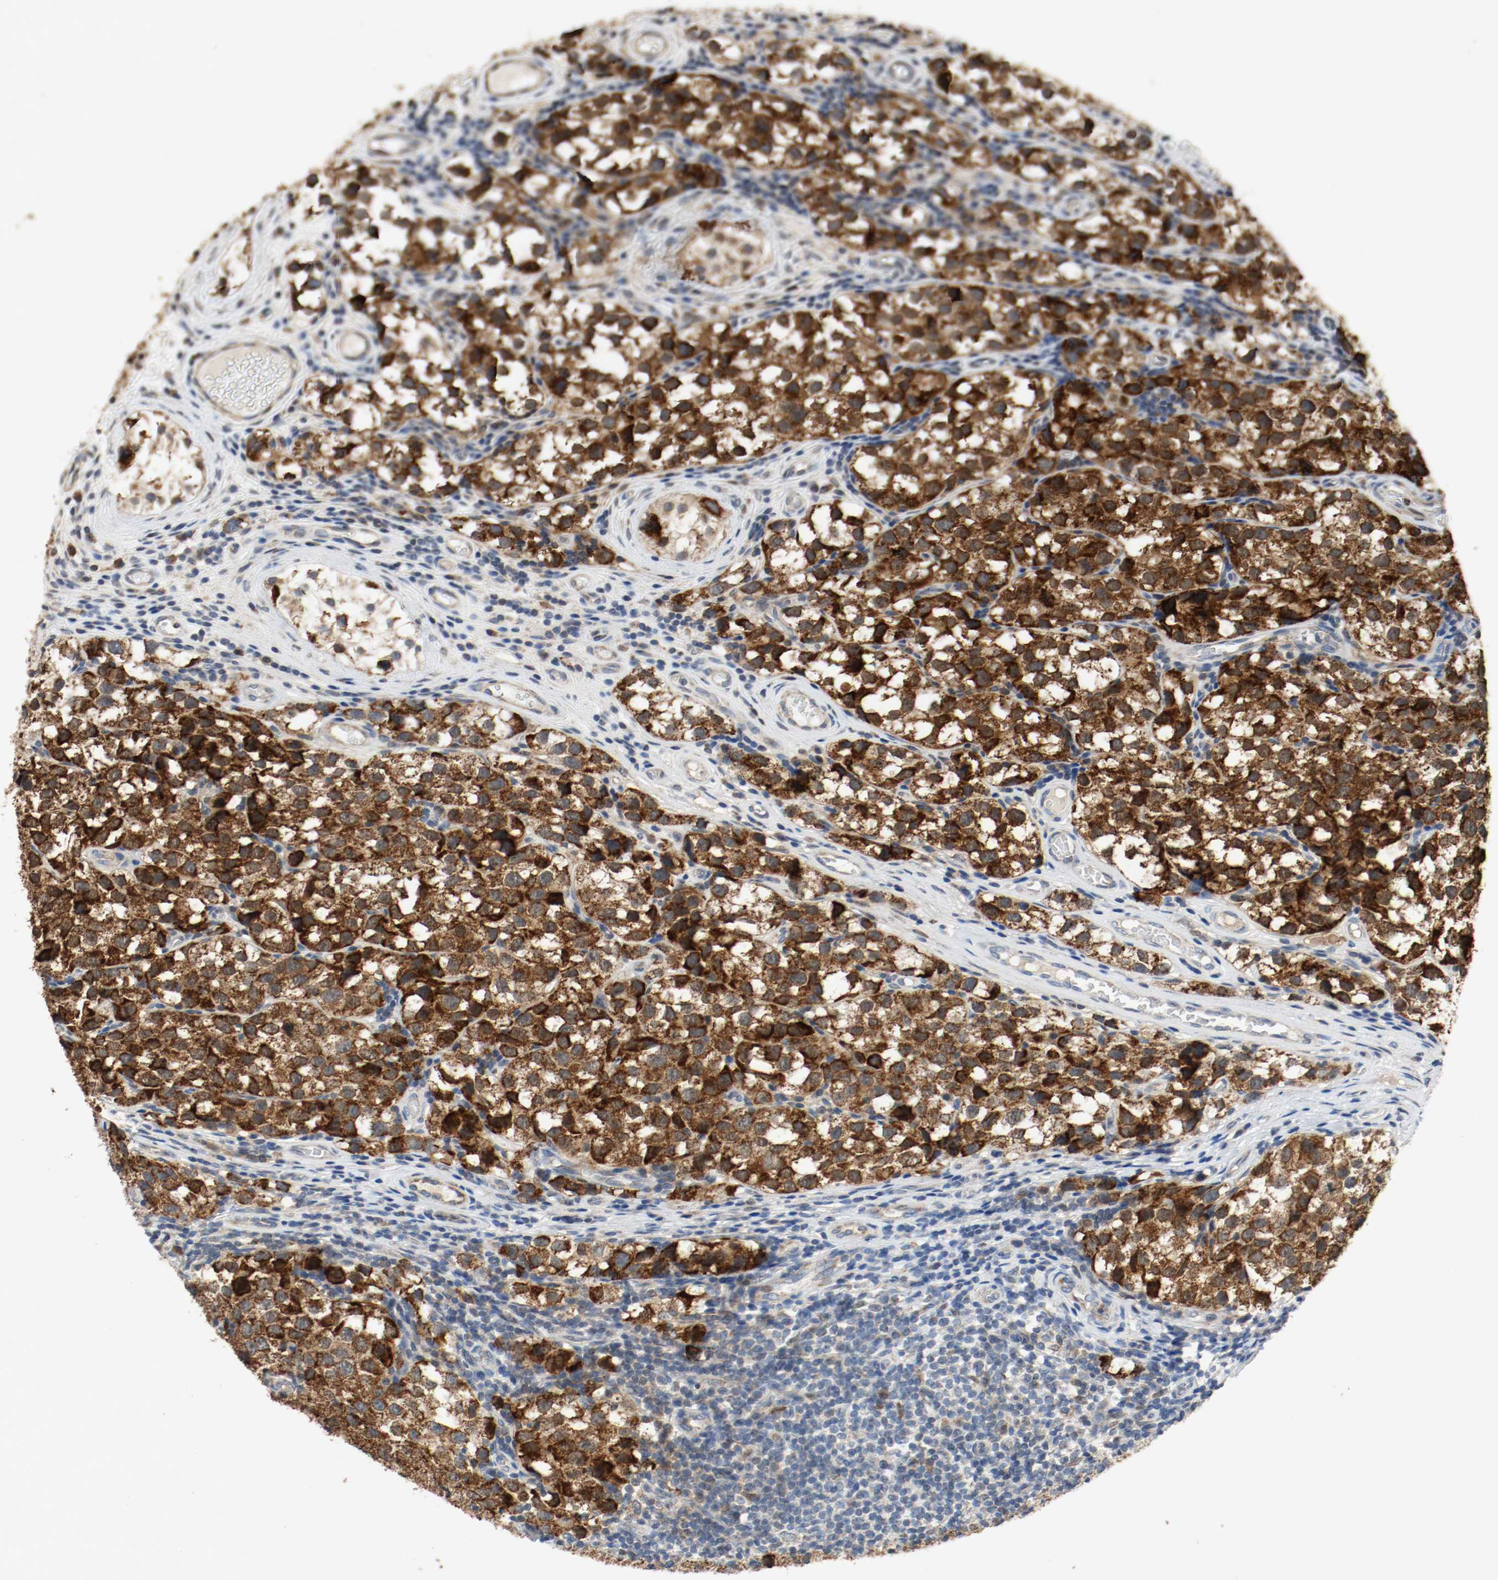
{"staining": {"intensity": "strong", "quantity": ">75%", "location": "cytoplasmic/membranous"}, "tissue": "testis cancer", "cell_type": "Tumor cells", "image_type": "cancer", "snomed": [{"axis": "morphology", "description": "Seminoma, NOS"}, {"axis": "topography", "description": "Testis"}], "caption": "This photomicrograph displays testis cancer (seminoma) stained with IHC to label a protein in brown. The cytoplasmic/membranous of tumor cells show strong positivity for the protein. Nuclei are counter-stained blue.", "gene": "ALDH4A1", "patient": {"sex": "male", "age": 39}}